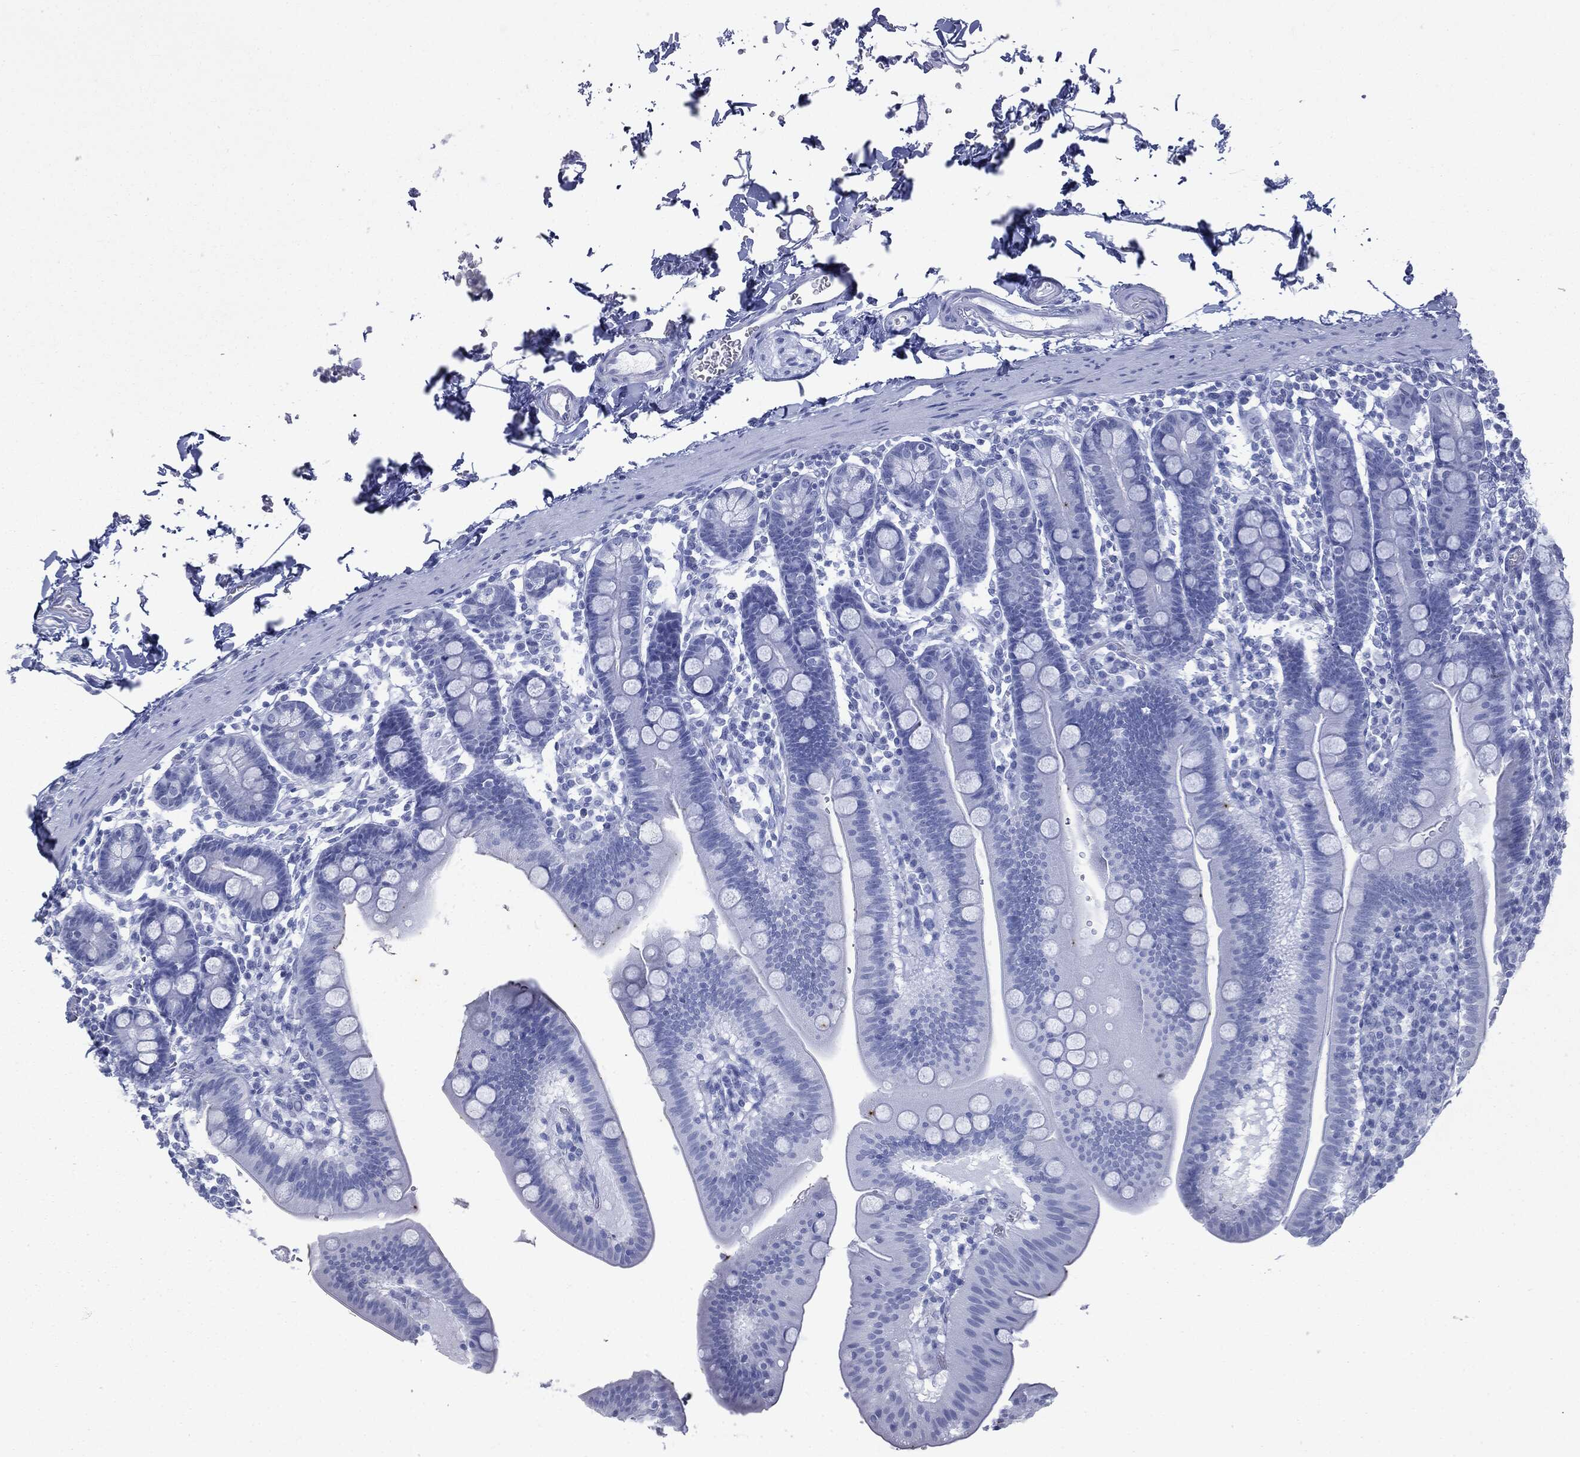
{"staining": {"intensity": "negative", "quantity": "none", "location": "none"}, "tissue": "duodenum", "cell_type": "Glandular cells", "image_type": "normal", "snomed": [{"axis": "morphology", "description": "Normal tissue, NOS"}, {"axis": "topography", "description": "Duodenum"}], "caption": "DAB (3,3'-diaminobenzidine) immunohistochemical staining of benign duodenum demonstrates no significant staining in glandular cells.", "gene": "ZNHIT6", "patient": {"sex": "male", "age": 59}}